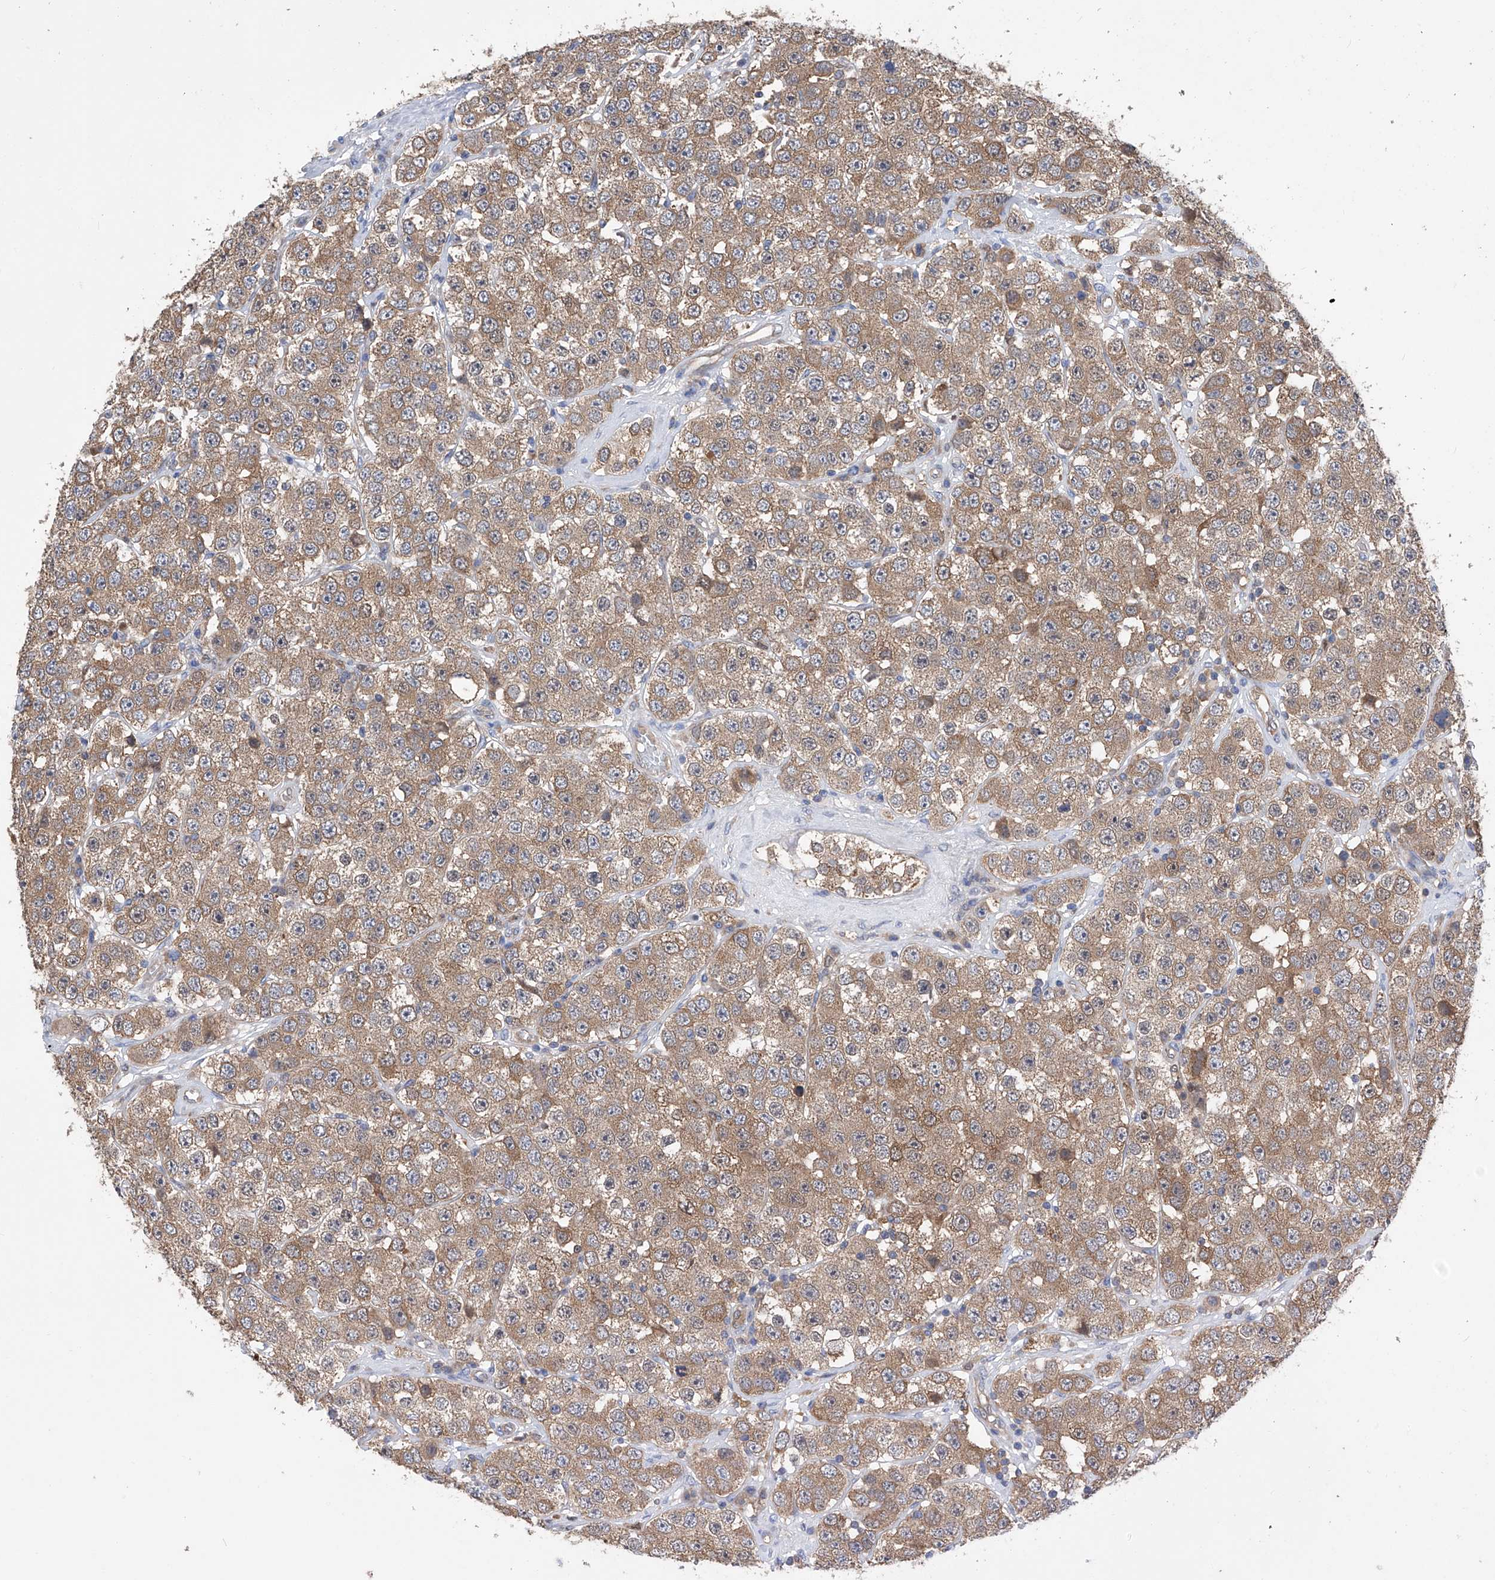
{"staining": {"intensity": "moderate", "quantity": ">75%", "location": "cytoplasmic/membranous"}, "tissue": "testis cancer", "cell_type": "Tumor cells", "image_type": "cancer", "snomed": [{"axis": "morphology", "description": "Seminoma, NOS"}, {"axis": "topography", "description": "Testis"}], "caption": "Protein staining by immunohistochemistry exhibits moderate cytoplasmic/membranous positivity in approximately >75% of tumor cells in testis seminoma. (brown staining indicates protein expression, while blue staining denotes nuclei).", "gene": "SPATA20", "patient": {"sex": "male", "age": 28}}